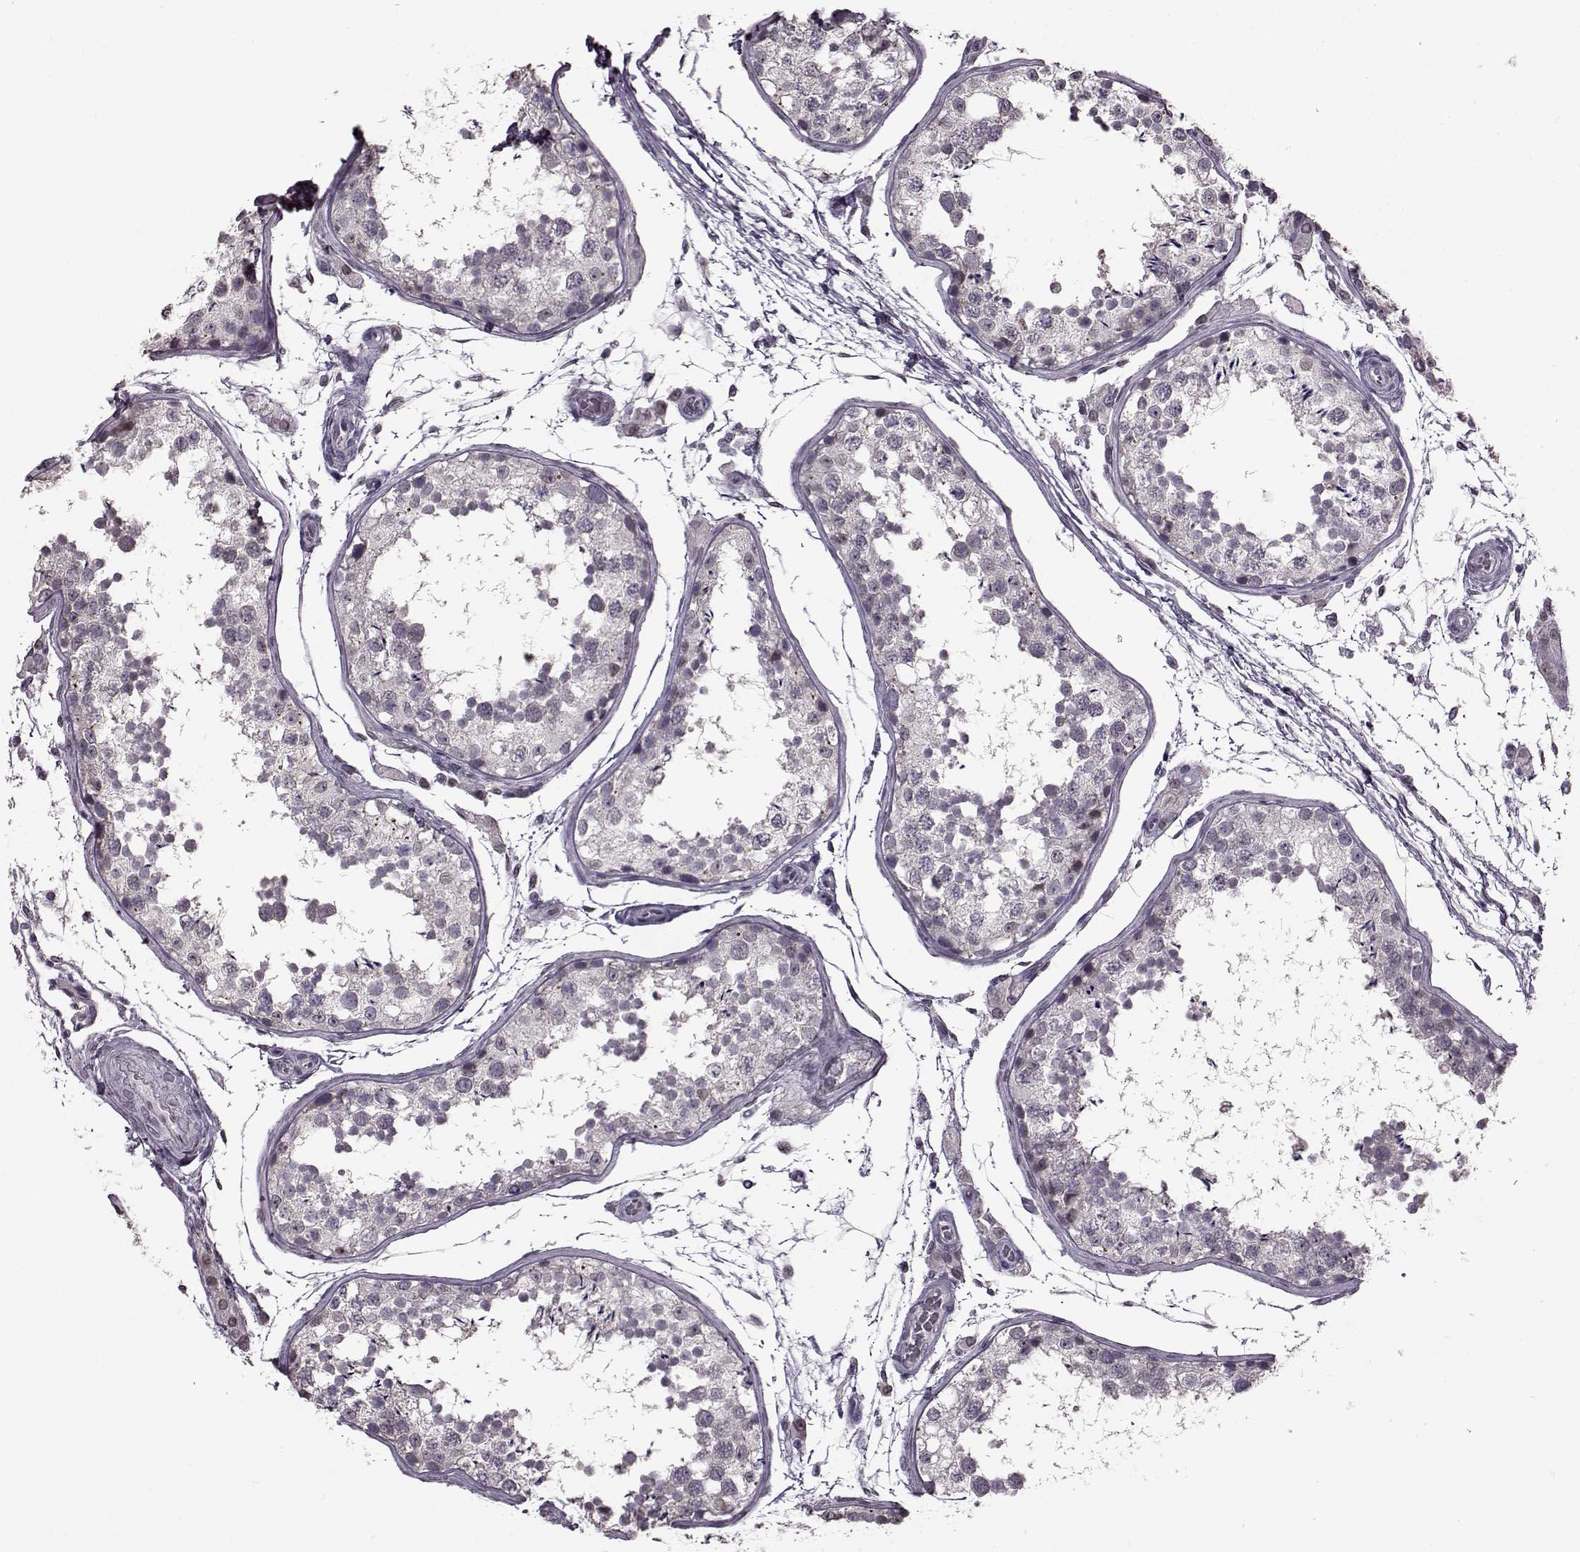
{"staining": {"intensity": "negative", "quantity": "none", "location": "none"}, "tissue": "testis", "cell_type": "Cells in seminiferous ducts", "image_type": "normal", "snomed": [{"axis": "morphology", "description": "Normal tissue, NOS"}, {"axis": "topography", "description": "Testis"}], "caption": "Photomicrograph shows no protein positivity in cells in seminiferous ducts of normal testis.", "gene": "STX1A", "patient": {"sex": "male", "age": 29}}